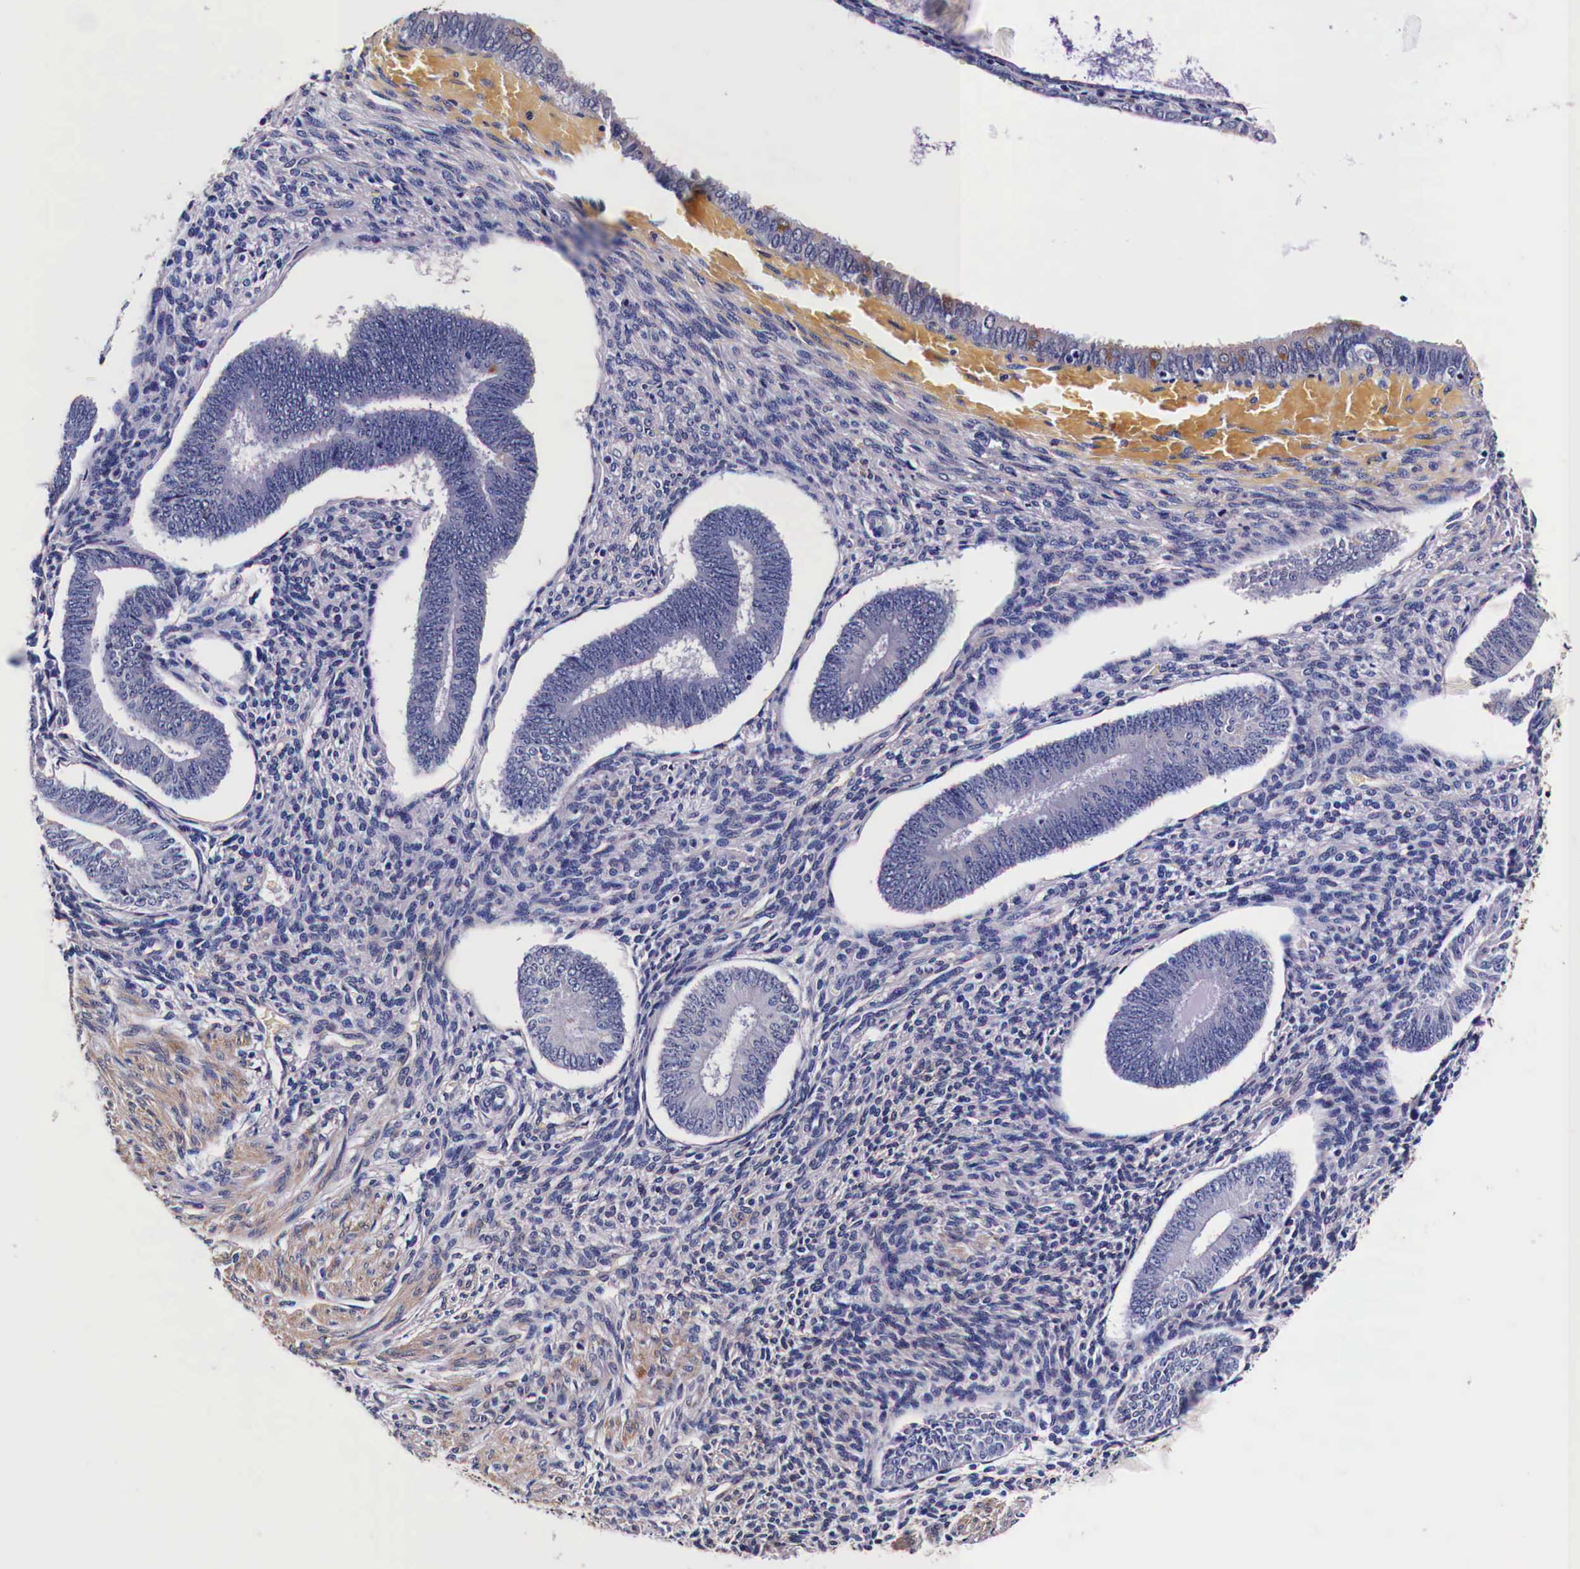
{"staining": {"intensity": "negative", "quantity": "none", "location": "none"}, "tissue": "endometrium", "cell_type": "Cells in endometrial stroma", "image_type": "normal", "snomed": [{"axis": "morphology", "description": "Normal tissue, NOS"}, {"axis": "topography", "description": "Endometrium"}], "caption": "Immunohistochemical staining of normal human endometrium reveals no significant positivity in cells in endometrial stroma.", "gene": "HSPB1", "patient": {"sex": "female", "age": 82}}